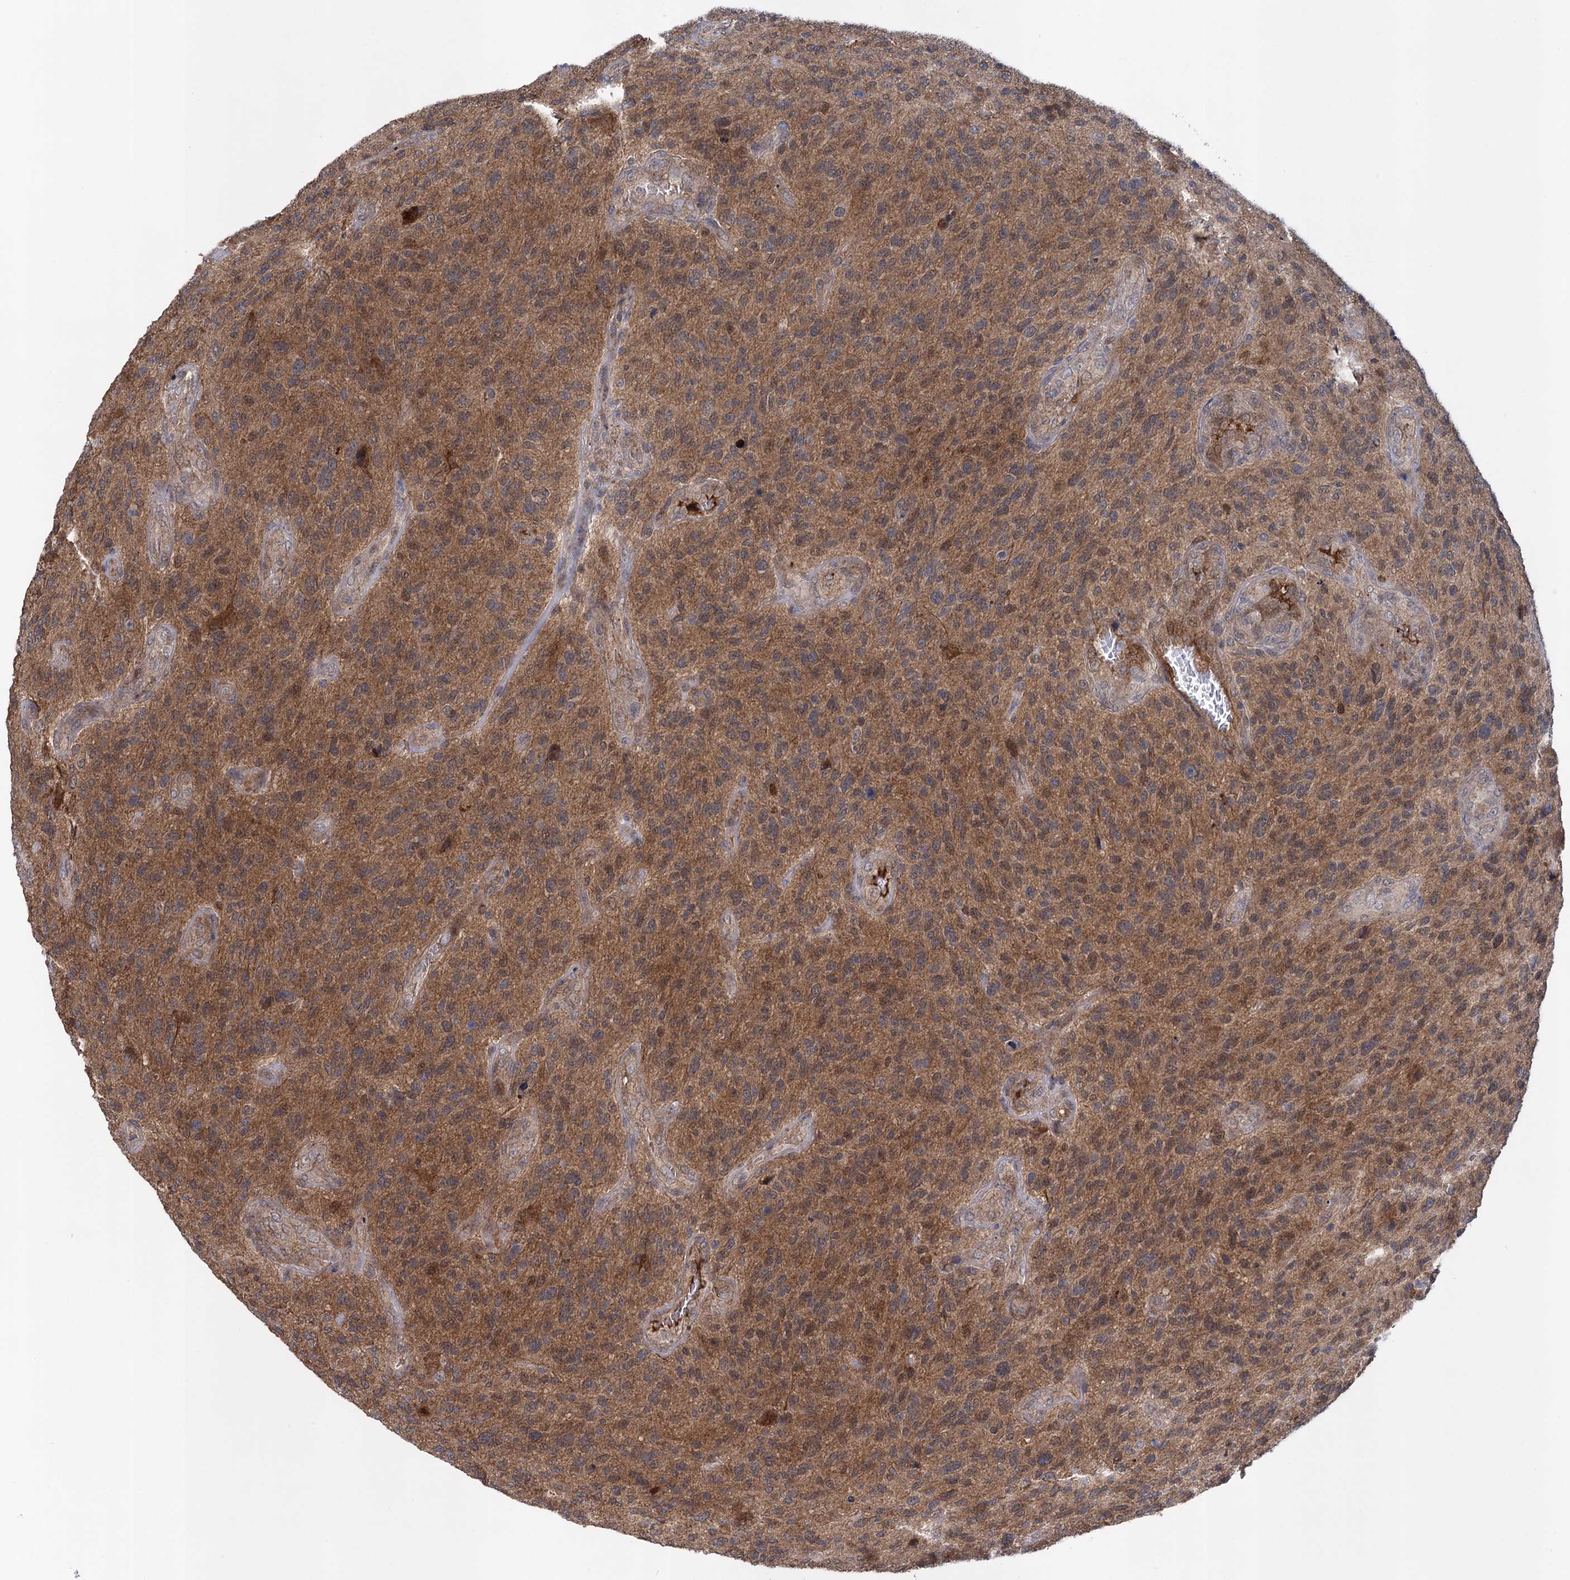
{"staining": {"intensity": "moderate", "quantity": ">75%", "location": "cytoplasmic/membranous"}, "tissue": "glioma", "cell_type": "Tumor cells", "image_type": "cancer", "snomed": [{"axis": "morphology", "description": "Glioma, malignant, High grade"}, {"axis": "topography", "description": "Brain"}], "caption": "The histopathology image shows a brown stain indicating the presence of a protein in the cytoplasmic/membranous of tumor cells in malignant glioma (high-grade). (DAB (3,3'-diaminobenzidine) IHC, brown staining for protein, blue staining for nuclei).", "gene": "GLO1", "patient": {"sex": "male", "age": 47}}